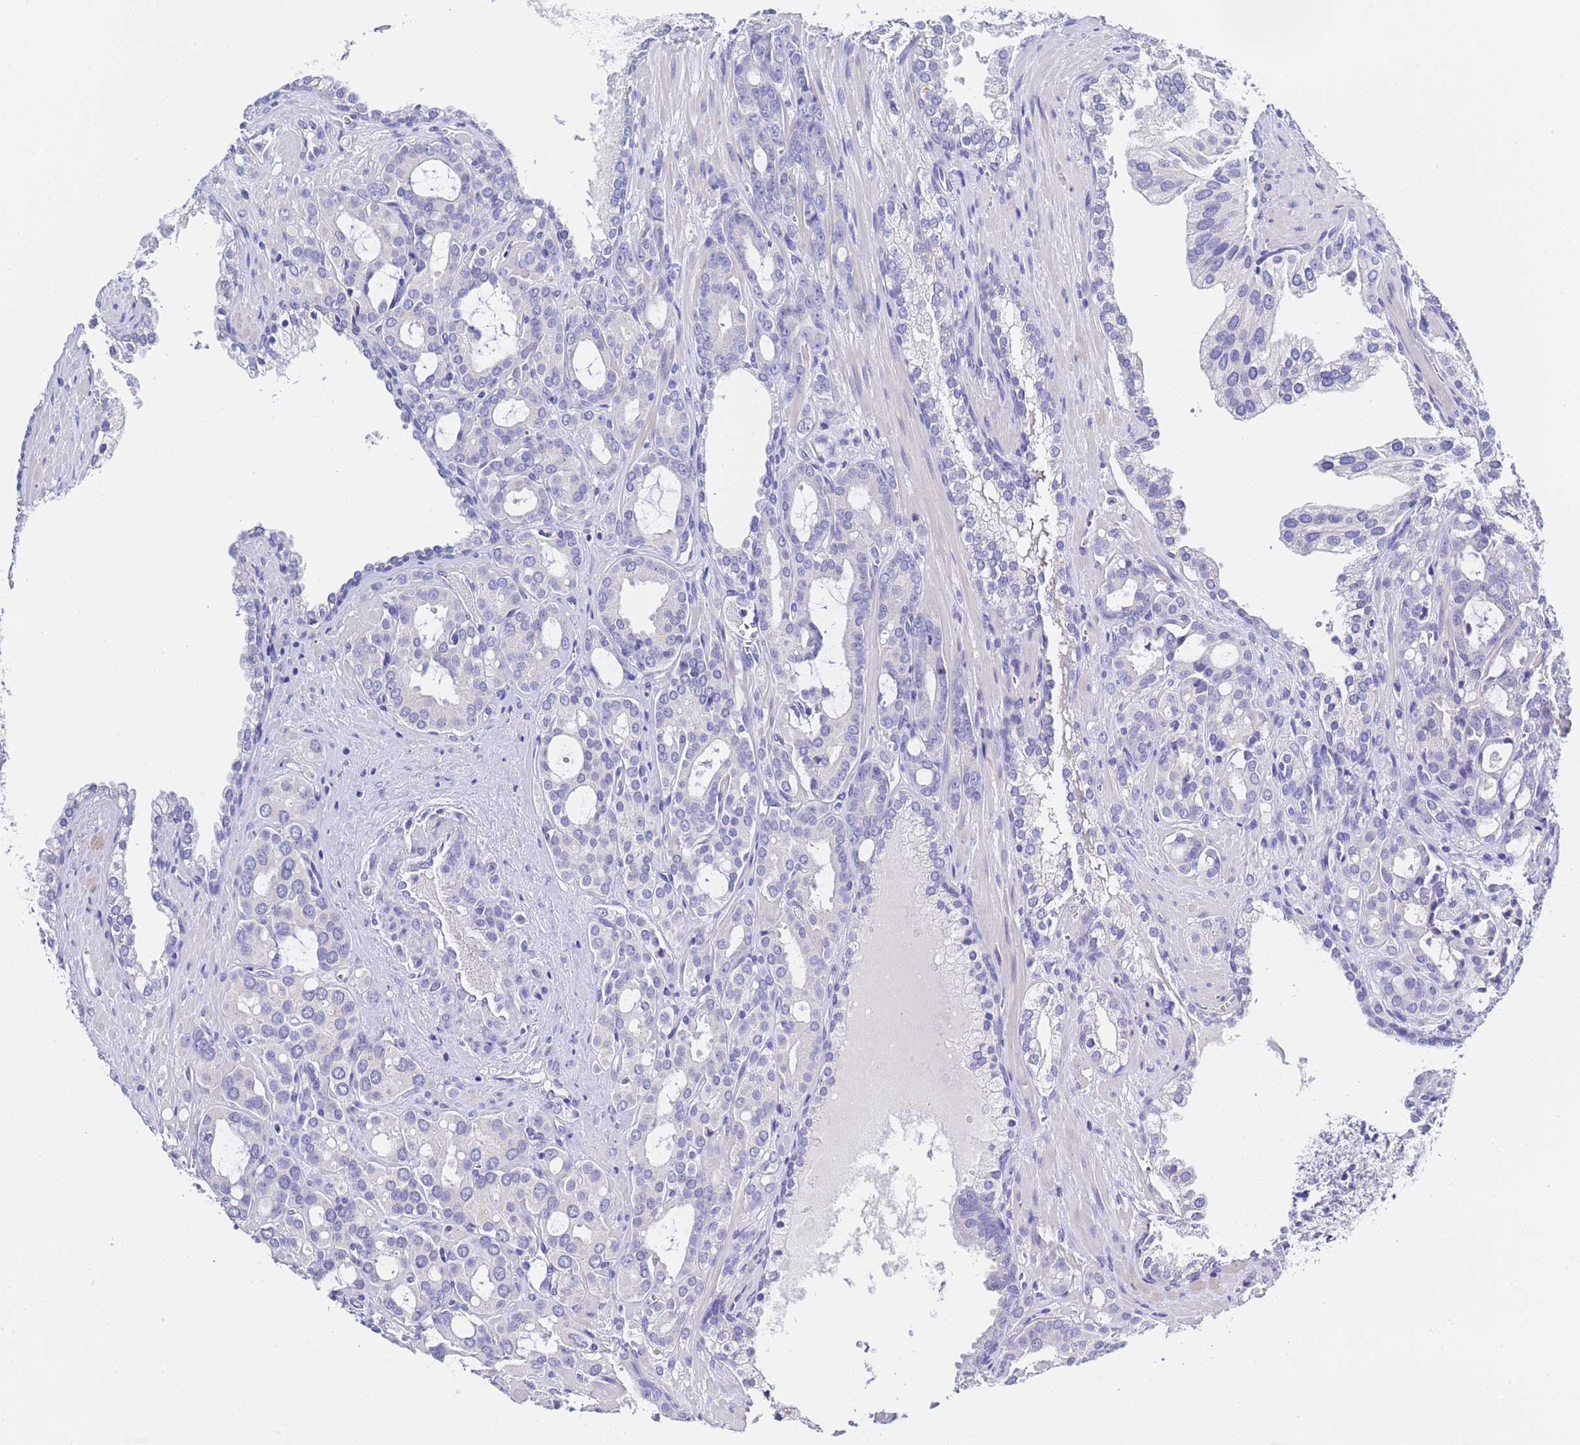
{"staining": {"intensity": "negative", "quantity": "none", "location": "none"}, "tissue": "prostate cancer", "cell_type": "Tumor cells", "image_type": "cancer", "snomed": [{"axis": "morphology", "description": "Adenocarcinoma, High grade"}, {"axis": "topography", "description": "Prostate"}], "caption": "Micrograph shows no significant protein staining in tumor cells of prostate cancer.", "gene": "GABRA1", "patient": {"sex": "male", "age": 72}}